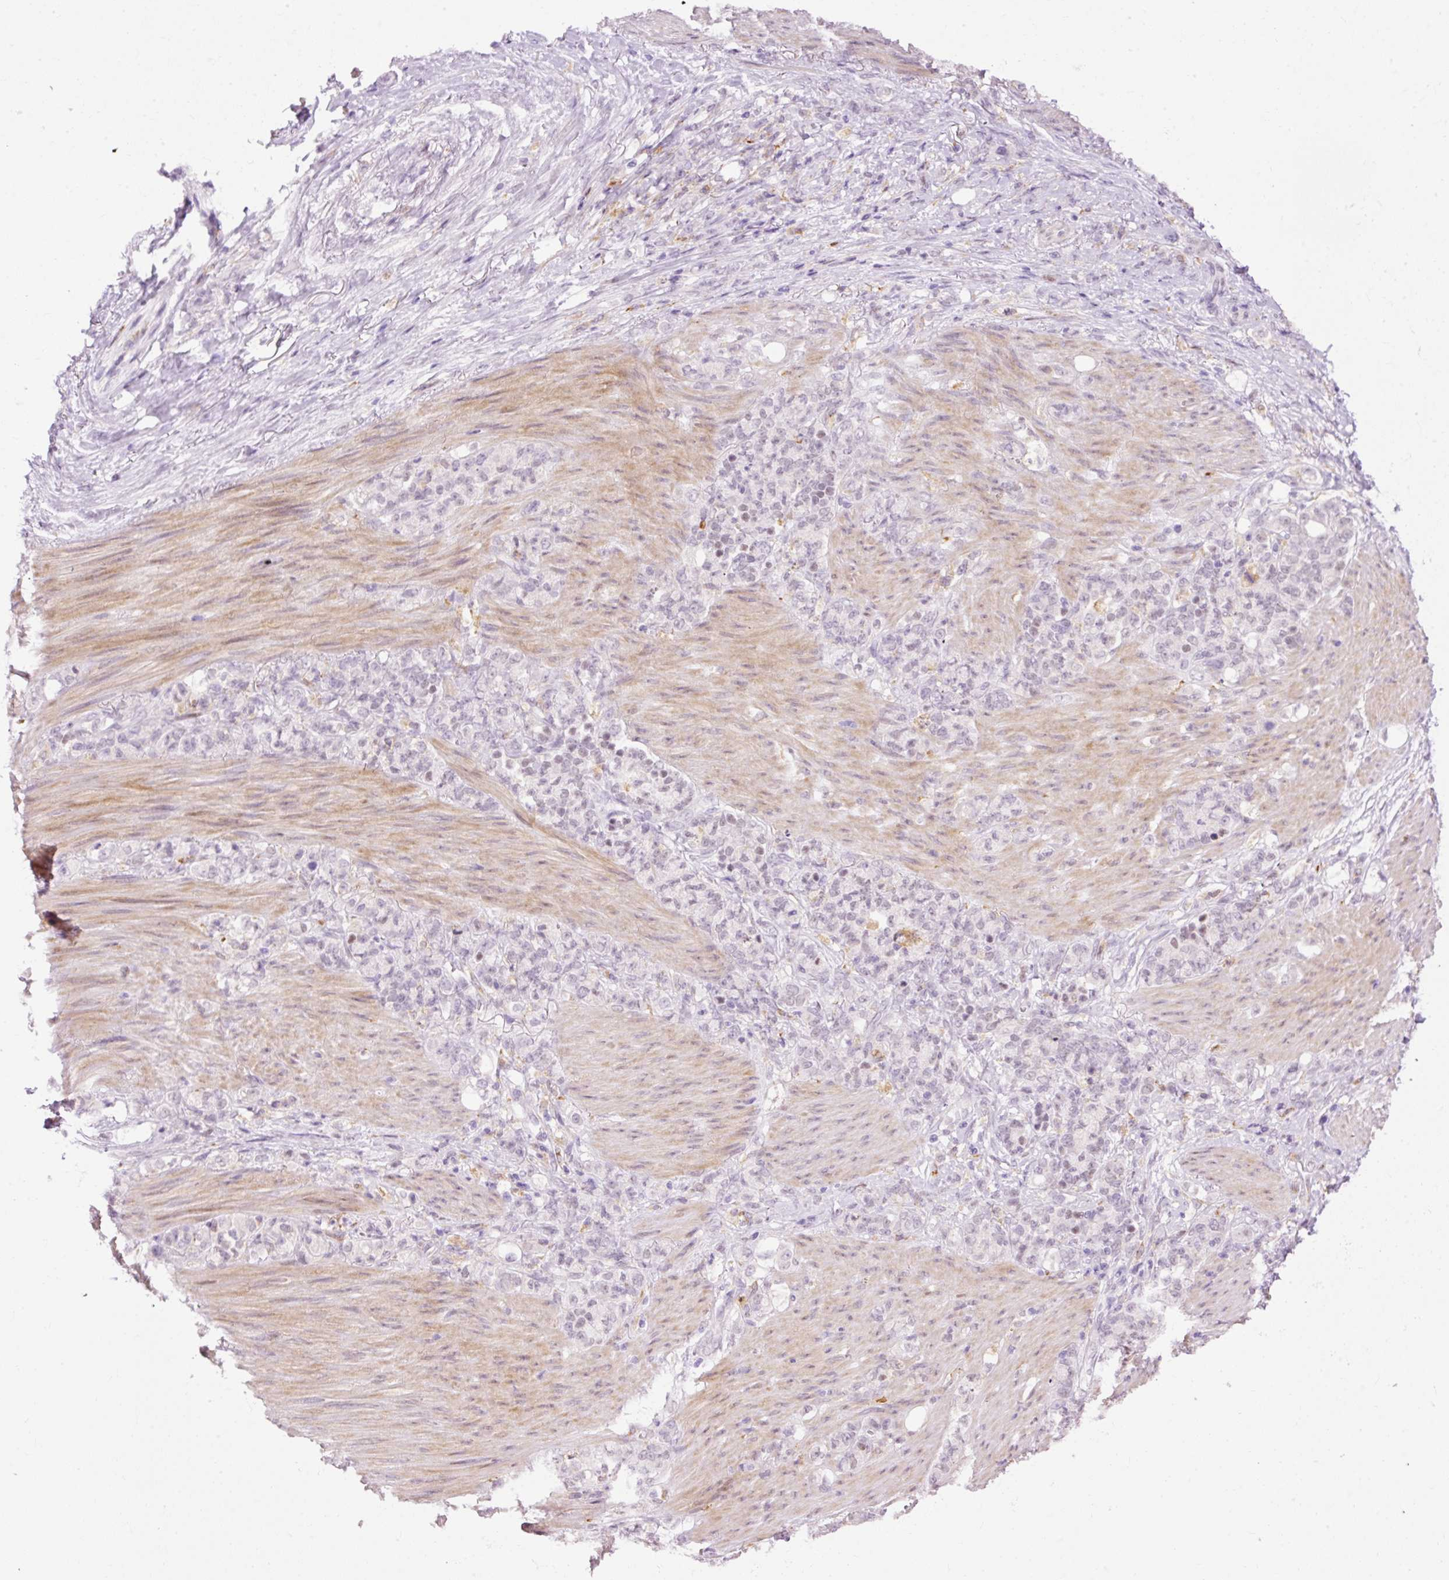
{"staining": {"intensity": "negative", "quantity": "none", "location": "none"}, "tissue": "stomach cancer", "cell_type": "Tumor cells", "image_type": "cancer", "snomed": [{"axis": "morphology", "description": "Normal tissue, NOS"}, {"axis": "morphology", "description": "Adenocarcinoma, NOS"}, {"axis": "topography", "description": "Stomach"}], "caption": "Histopathology image shows no significant protein expression in tumor cells of stomach cancer.", "gene": "LY86", "patient": {"sex": "female", "age": 79}}